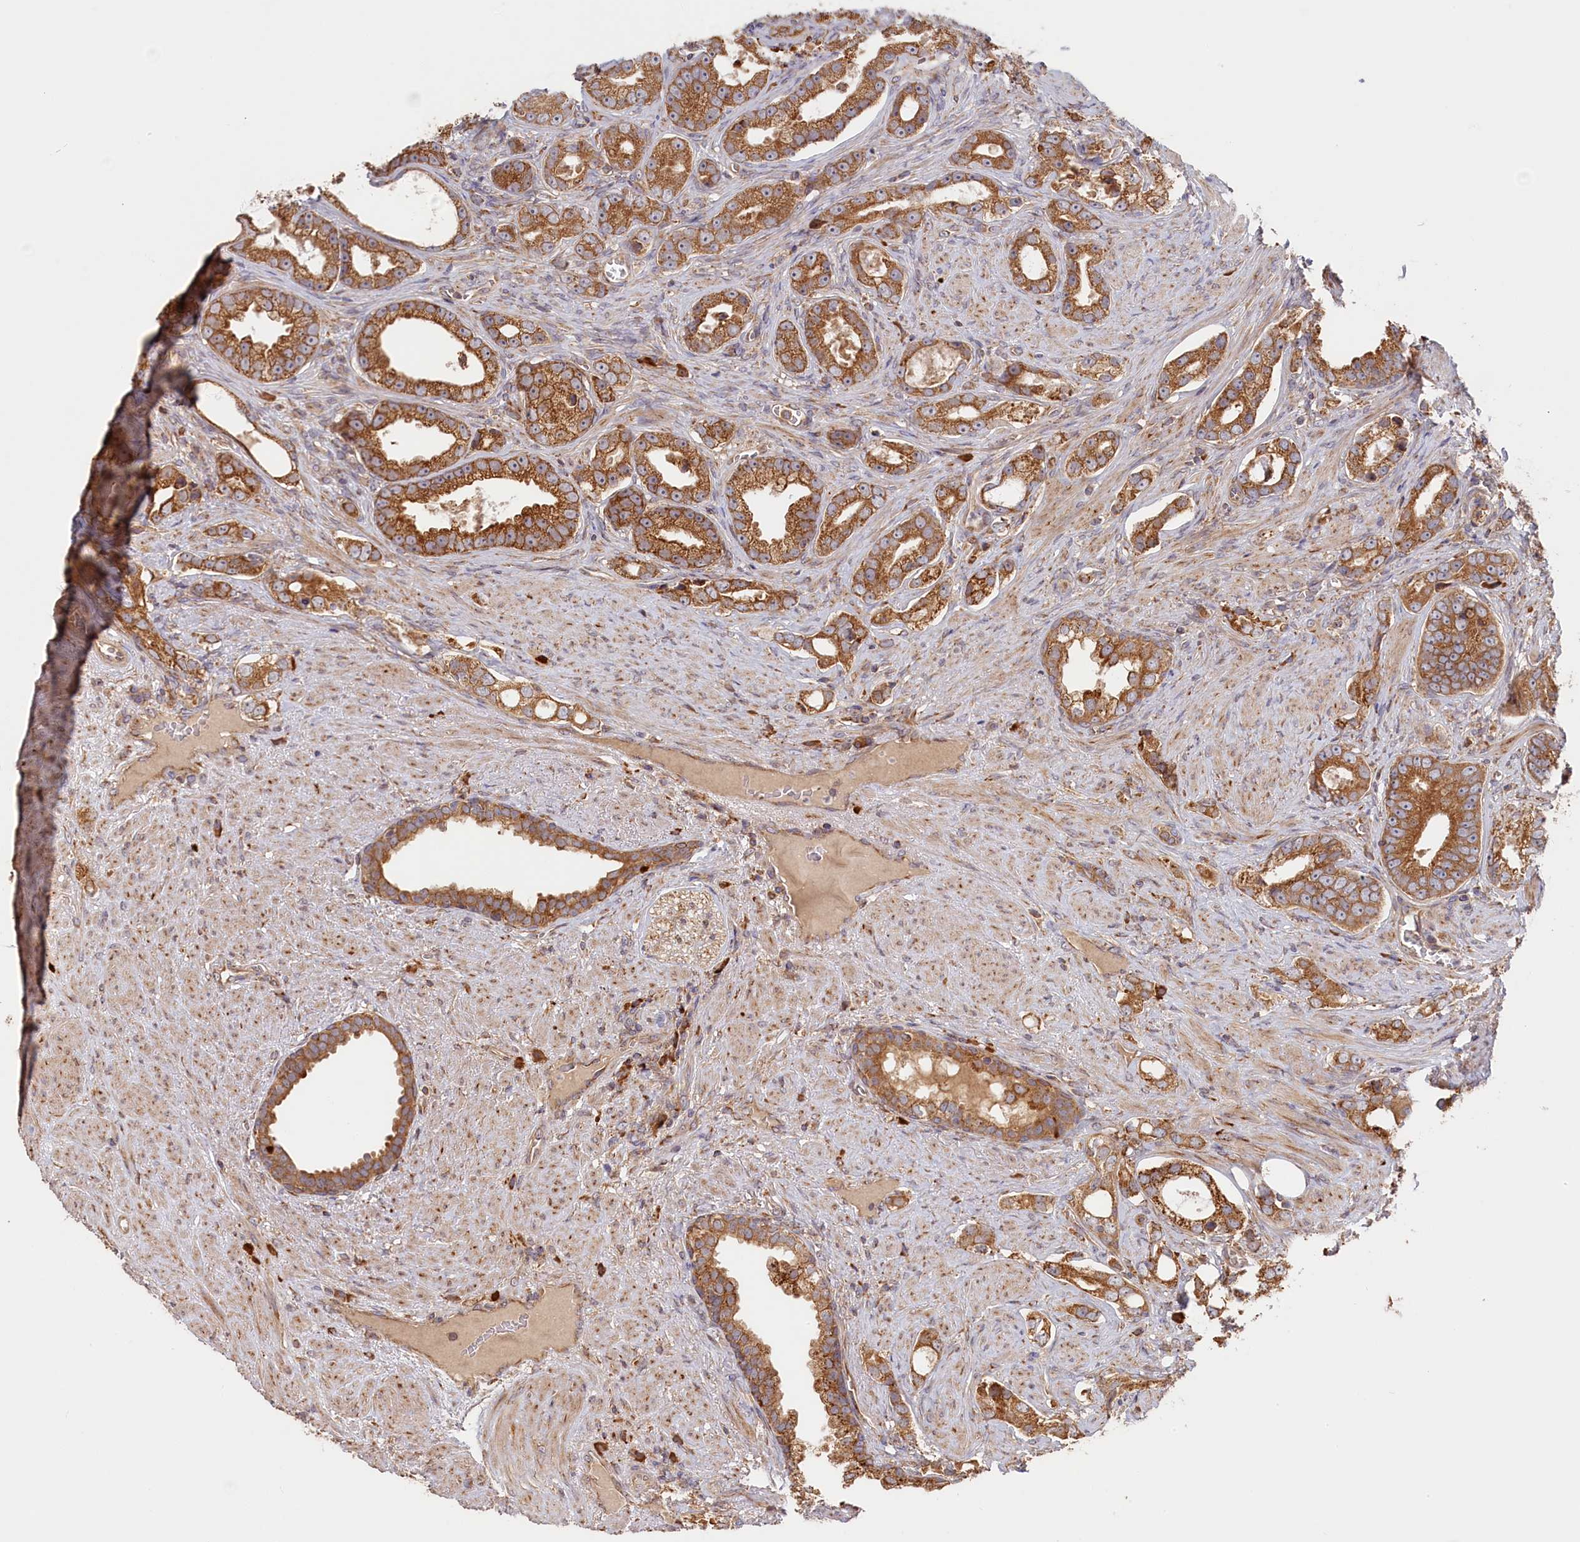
{"staining": {"intensity": "moderate", "quantity": ">75%", "location": "cytoplasmic/membranous"}, "tissue": "prostate cancer", "cell_type": "Tumor cells", "image_type": "cancer", "snomed": [{"axis": "morphology", "description": "Adenocarcinoma, High grade"}, {"axis": "topography", "description": "Prostate"}], "caption": "High-grade adenocarcinoma (prostate) stained with DAB (3,3'-diaminobenzidine) IHC demonstrates medium levels of moderate cytoplasmic/membranous positivity in about >75% of tumor cells. (DAB = brown stain, brightfield microscopy at high magnification).", "gene": "CEP44", "patient": {"sex": "male", "age": 67}}